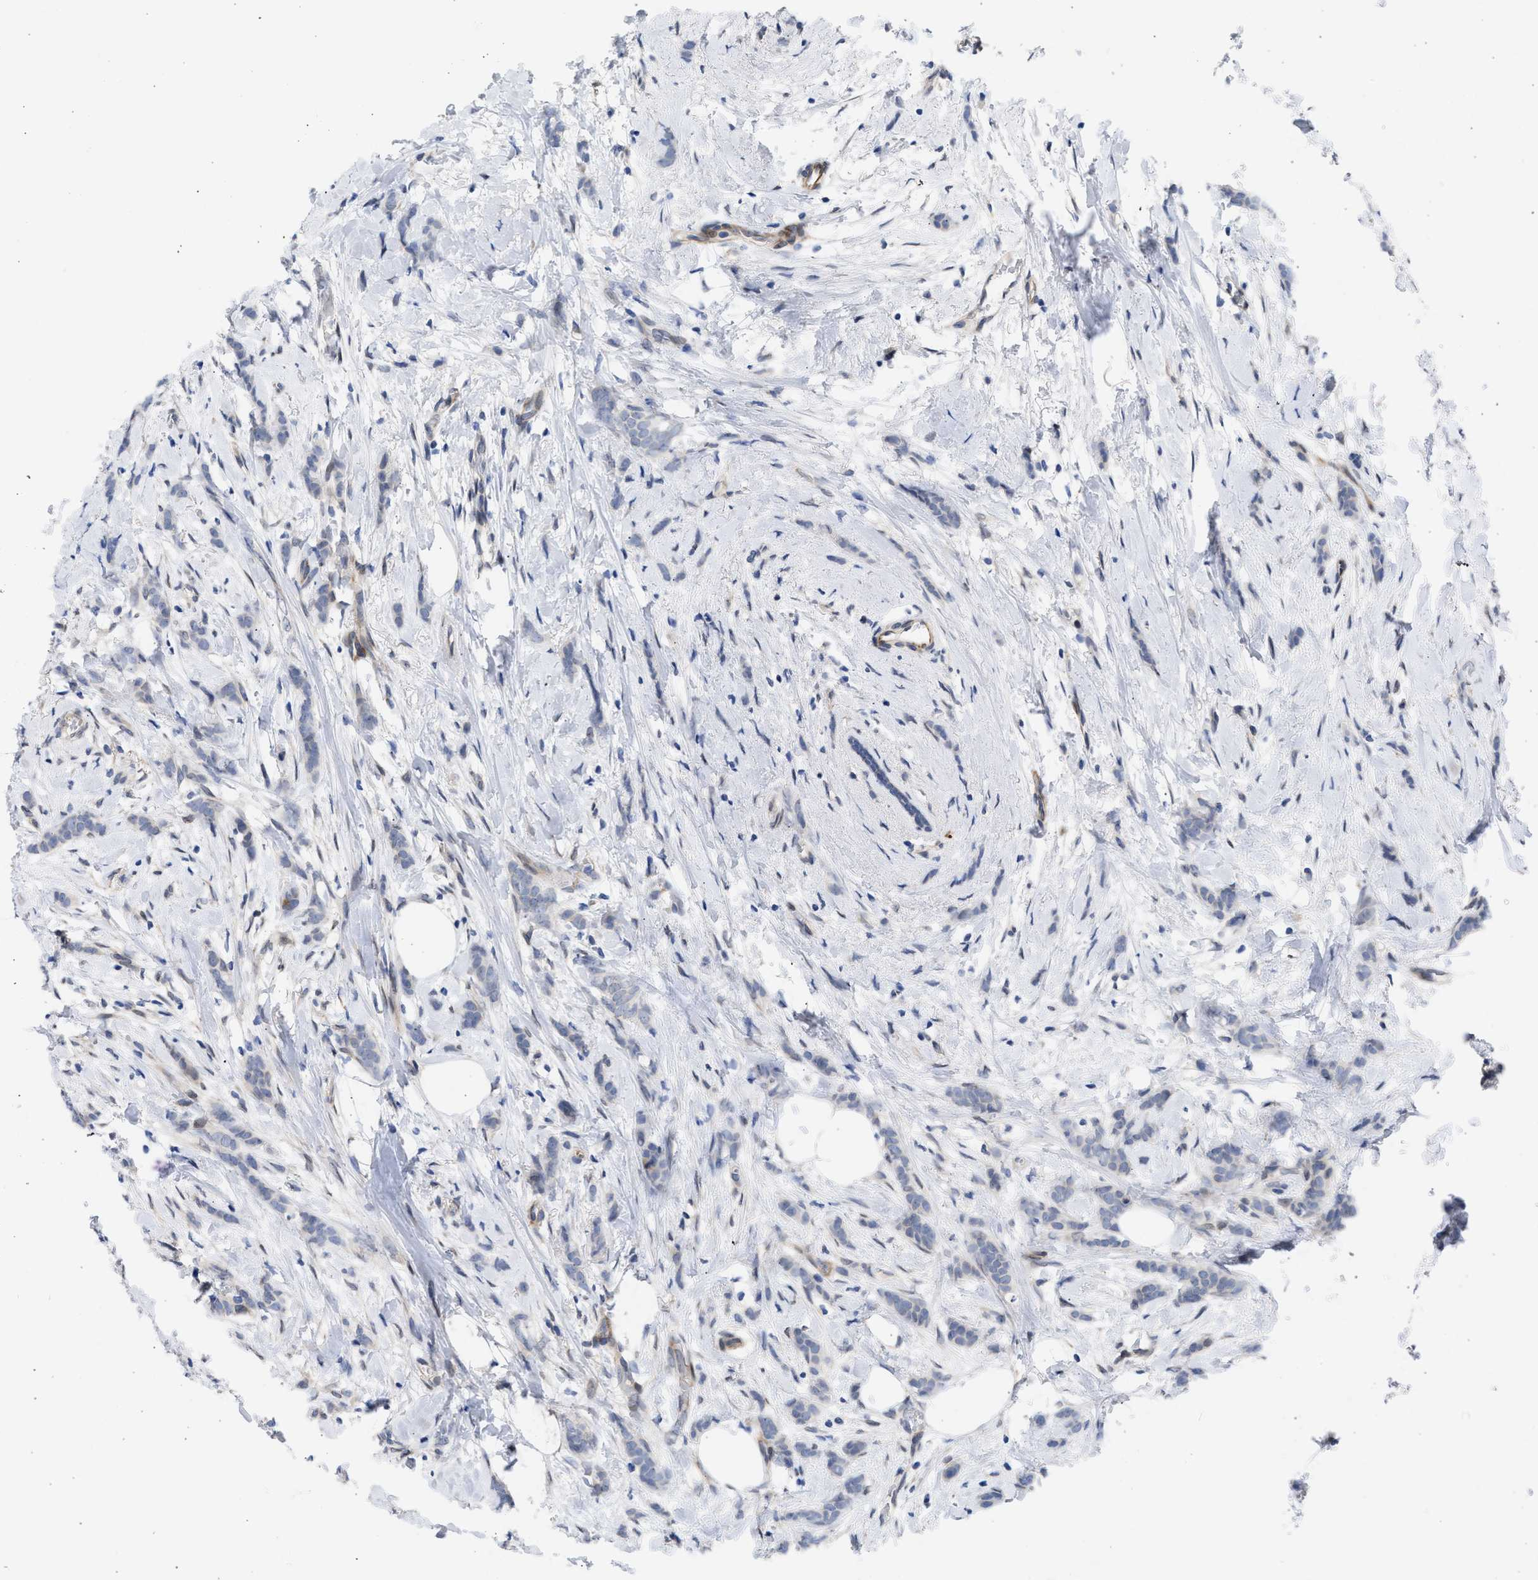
{"staining": {"intensity": "negative", "quantity": "none", "location": "none"}, "tissue": "breast cancer", "cell_type": "Tumor cells", "image_type": "cancer", "snomed": [{"axis": "morphology", "description": "Lobular carcinoma, in situ"}, {"axis": "morphology", "description": "Lobular carcinoma"}, {"axis": "topography", "description": "Breast"}], "caption": "Breast lobular carcinoma in situ was stained to show a protein in brown. There is no significant expression in tumor cells.", "gene": "NUP35", "patient": {"sex": "female", "age": 41}}